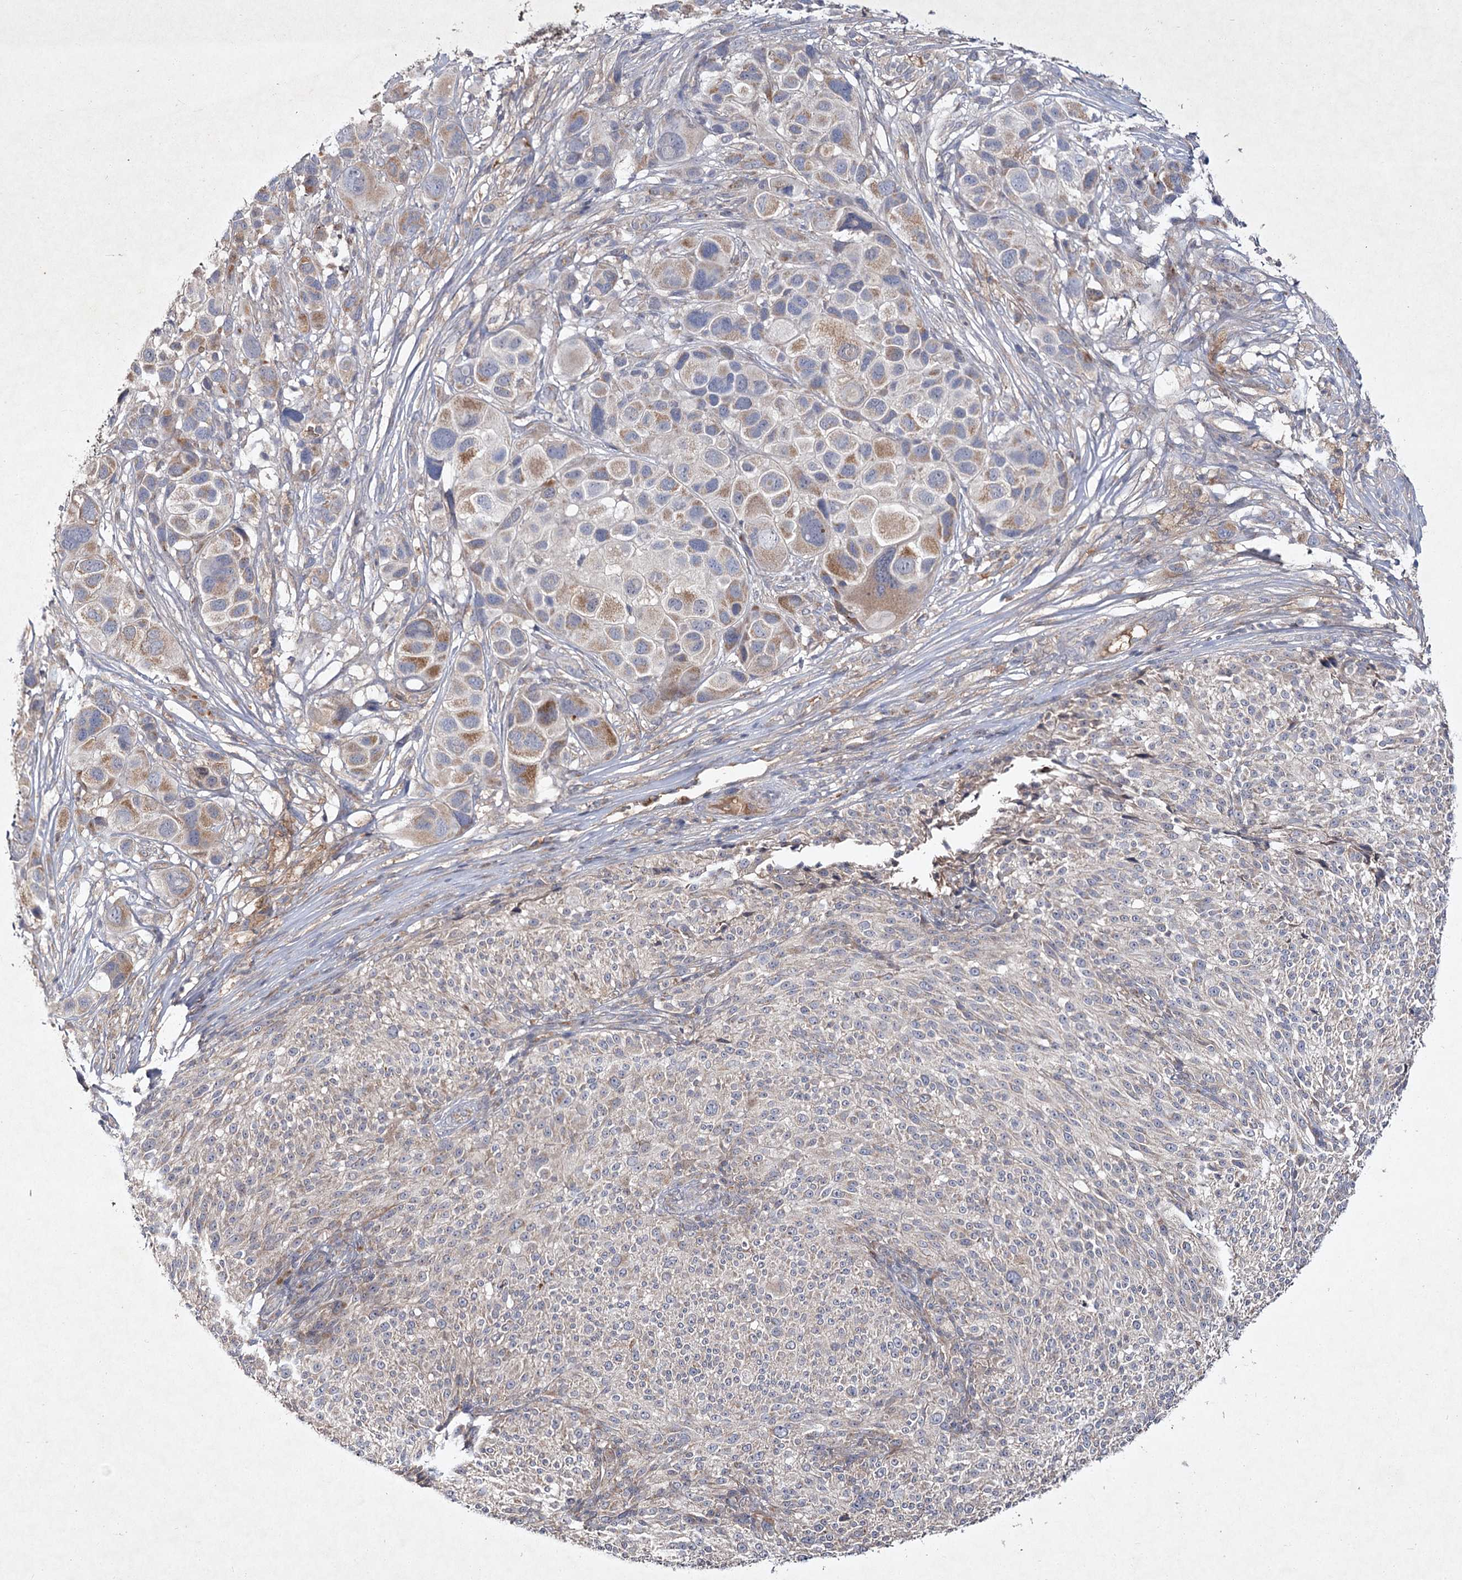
{"staining": {"intensity": "moderate", "quantity": "<25%", "location": "cytoplasmic/membranous"}, "tissue": "melanoma", "cell_type": "Tumor cells", "image_type": "cancer", "snomed": [{"axis": "morphology", "description": "Malignant melanoma, NOS"}, {"axis": "topography", "description": "Skin of trunk"}], "caption": "There is low levels of moderate cytoplasmic/membranous expression in tumor cells of malignant melanoma, as demonstrated by immunohistochemical staining (brown color).", "gene": "MFN1", "patient": {"sex": "male", "age": 71}}